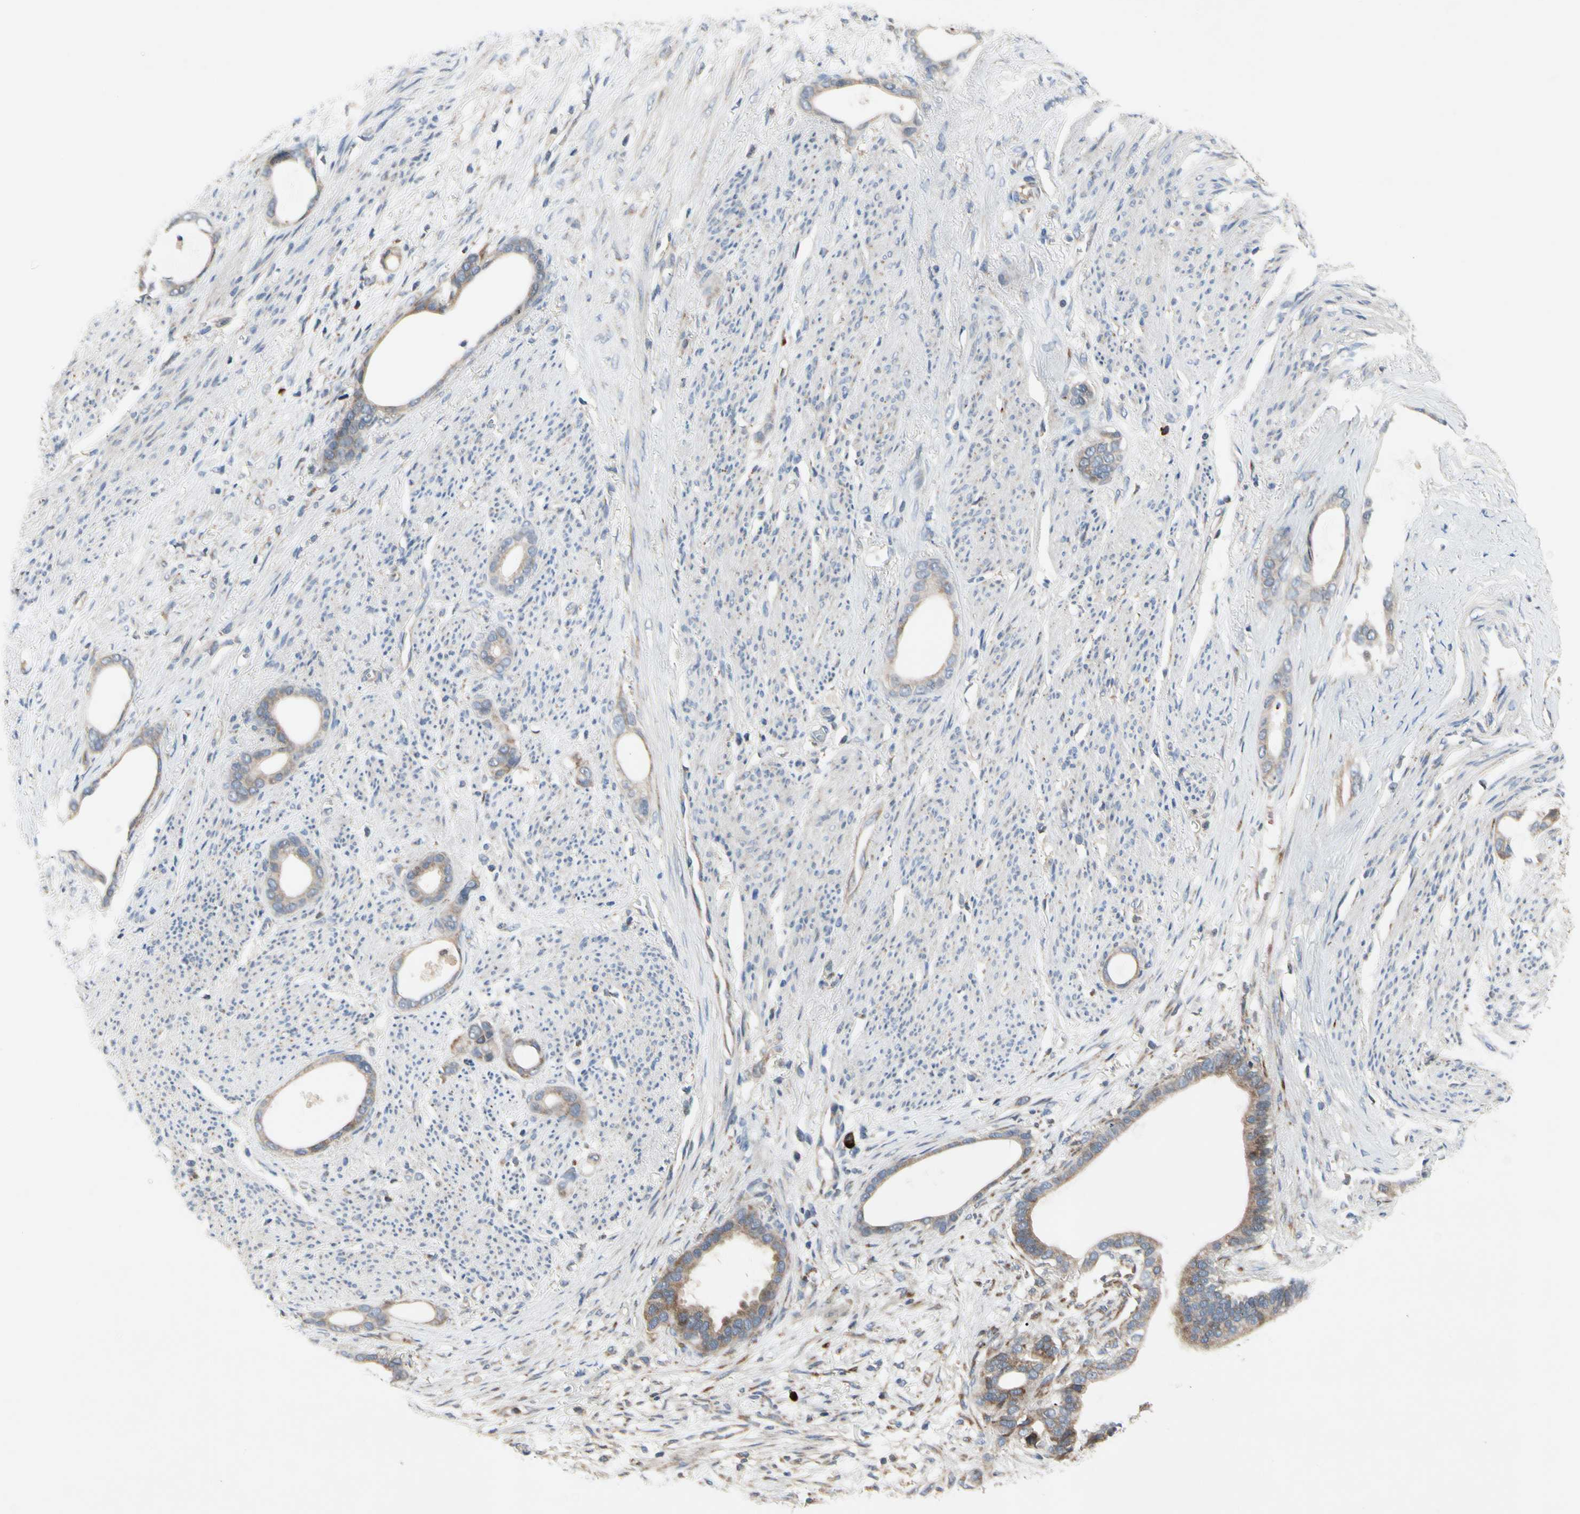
{"staining": {"intensity": "weak", "quantity": ">75%", "location": "cytoplasmic/membranous"}, "tissue": "stomach cancer", "cell_type": "Tumor cells", "image_type": "cancer", "snomed": [{"axis": "morphology", "description": "Adenocarcinoma, NOS"}, {"axis": "topography", "description": "Stomach"}], "caption": "A brown stain highlights weak cytoplasmic/membranous expression of a protein in human stomach cancer tumor cells.", "gene": "MMEL1", "patient": {"sex": "female", "age": 75}}